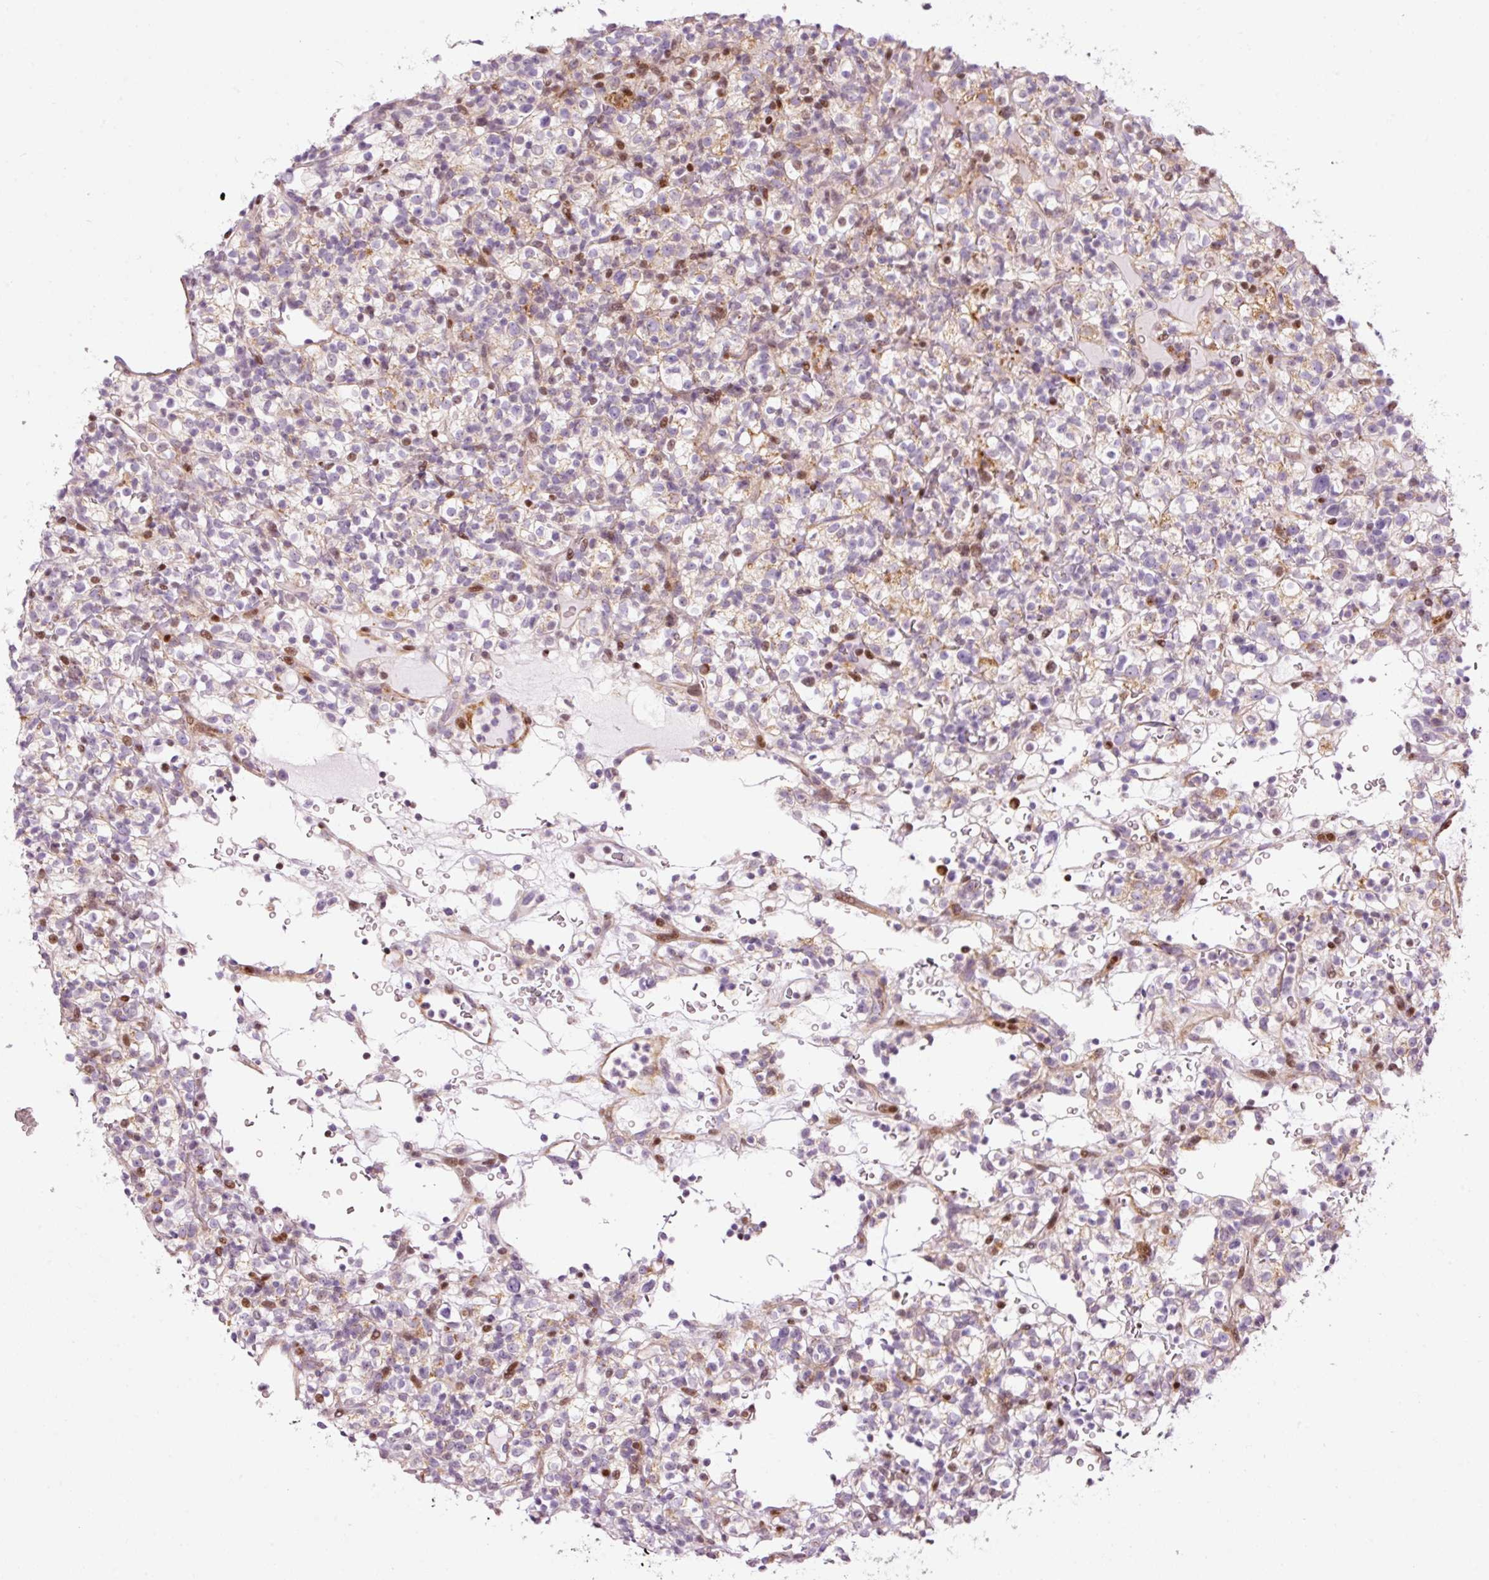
{"staining": {"intensity": "moderate", "quantity": "<25%", "location": "cytoplasmic/membranous,nuclear"}, "tissue": "renal cancer", "cell_type": "Tumor cells", "image_type": "cancer", "snomed": [{"axis": "morphology", "description": "Normal tissue, NOS"}, {"axis": "morphology", "description": "Adenocarcinoma, NOS"}, {"axis": "topography", "description": "Kidney"}], "caption": "IHC of human renal cancer (adenocarcinoma) reveals low levels of moderate cytoplasmic/membranous and nuclear staining in approximately <25% of tumor cells. (DAB (3,3'-diaminobenzidine) IHC, brown staining for protein, blue staining for nuclei).", "gene": "ANKRD20A1", "patient": {"sex": "female", "age": 72}}